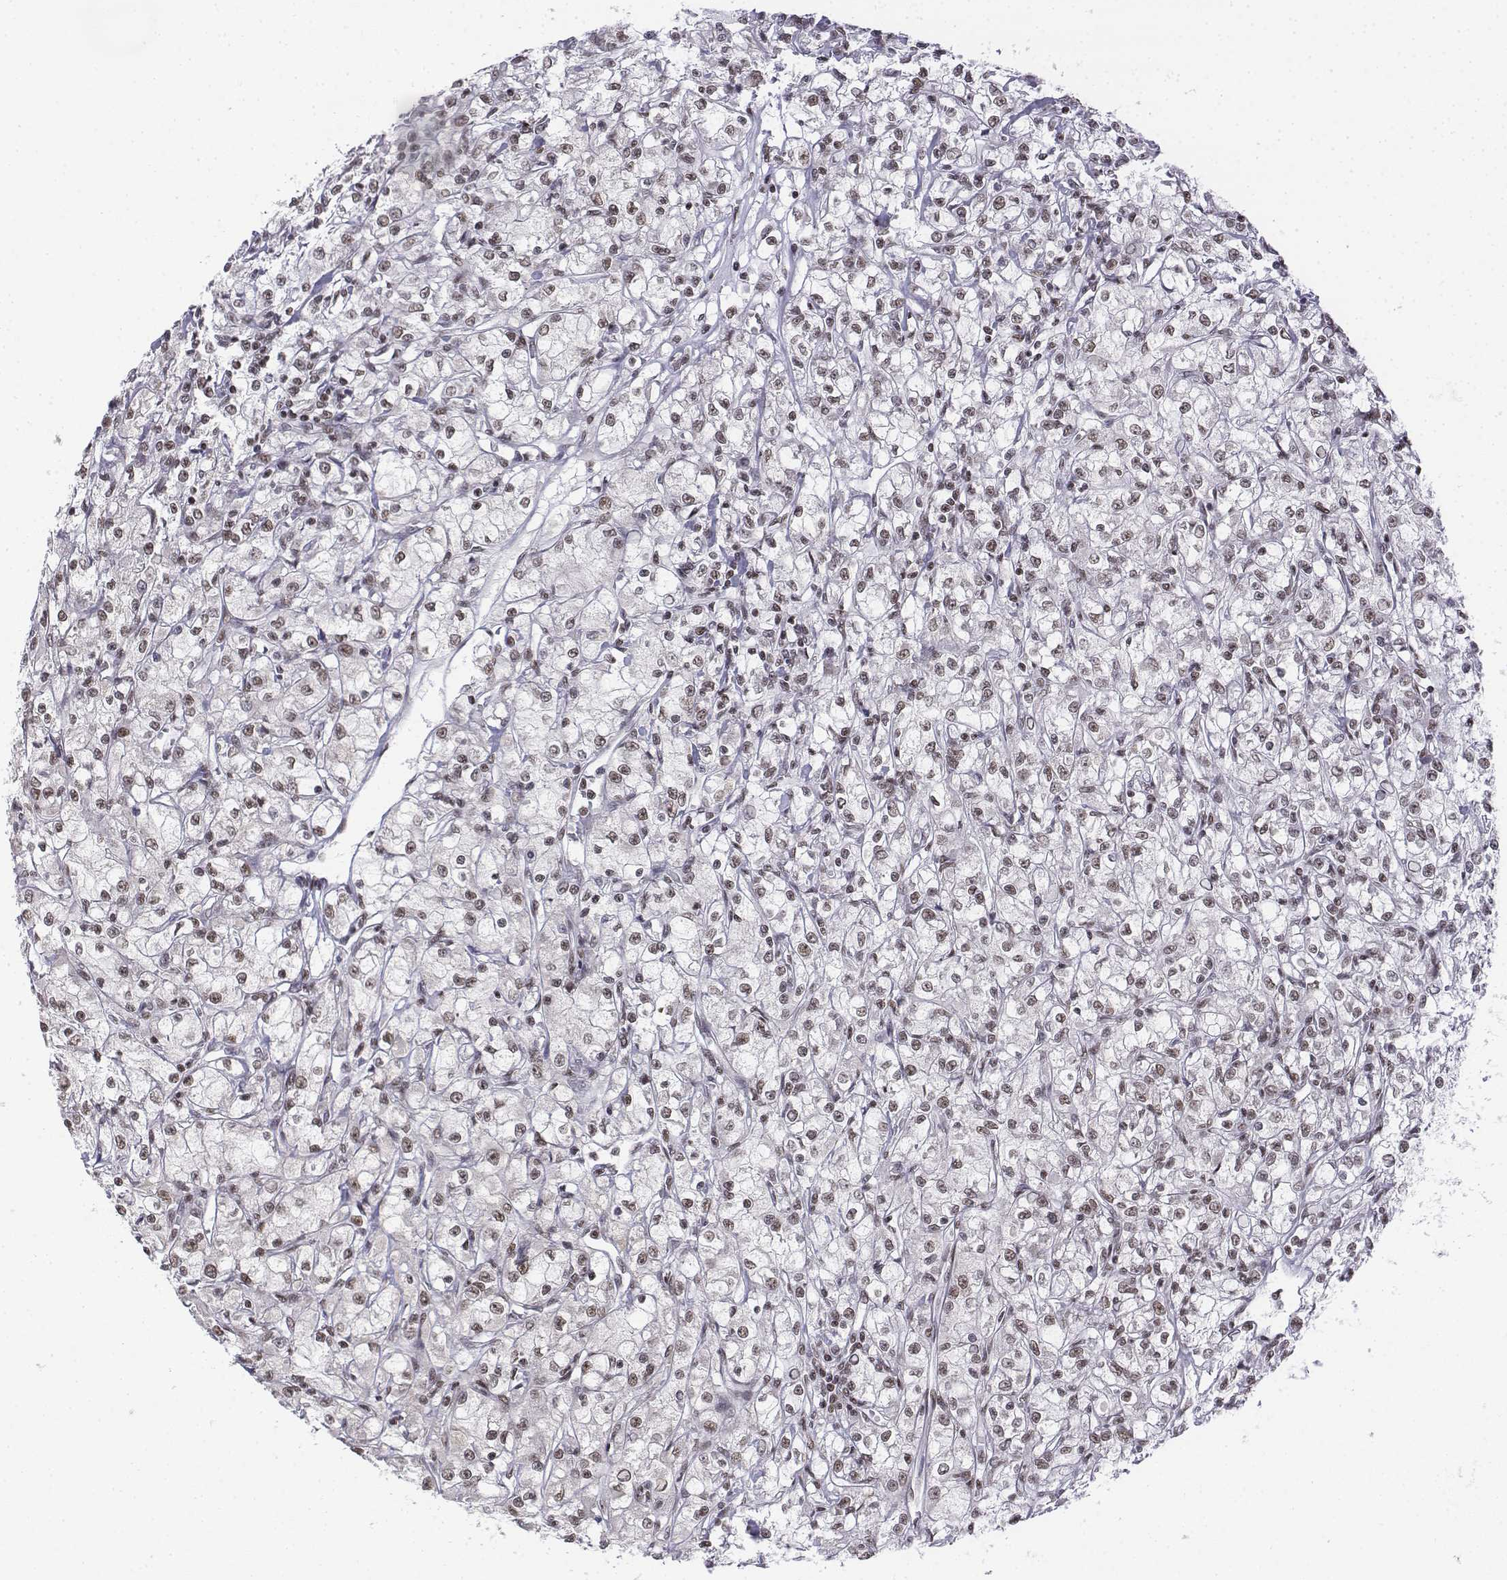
{"staining": {"intensity": "moderate", "quantity": ">75%", "location": "nuclear"}, "tissue": "renal cancer", "cell_type": "Tumor cells", "image_type": "cancer", "snomed": [{"axis": "morphology", "description": "Adenocarcinoma, NOS"}, {"axis": "topography", "description": "Kidney"}], "caption": "The immunohistochemical stain labels moderate nuclear positivity in tumor cells of renal cancer (adenocarcinoma) tissue. (DAB (3,3'-diaminobenzidine) IHC, brown staining for protein, blue staining for nuclei).", "gene": "SETD1A", "patient": {"sex": "female", "age": 59}}